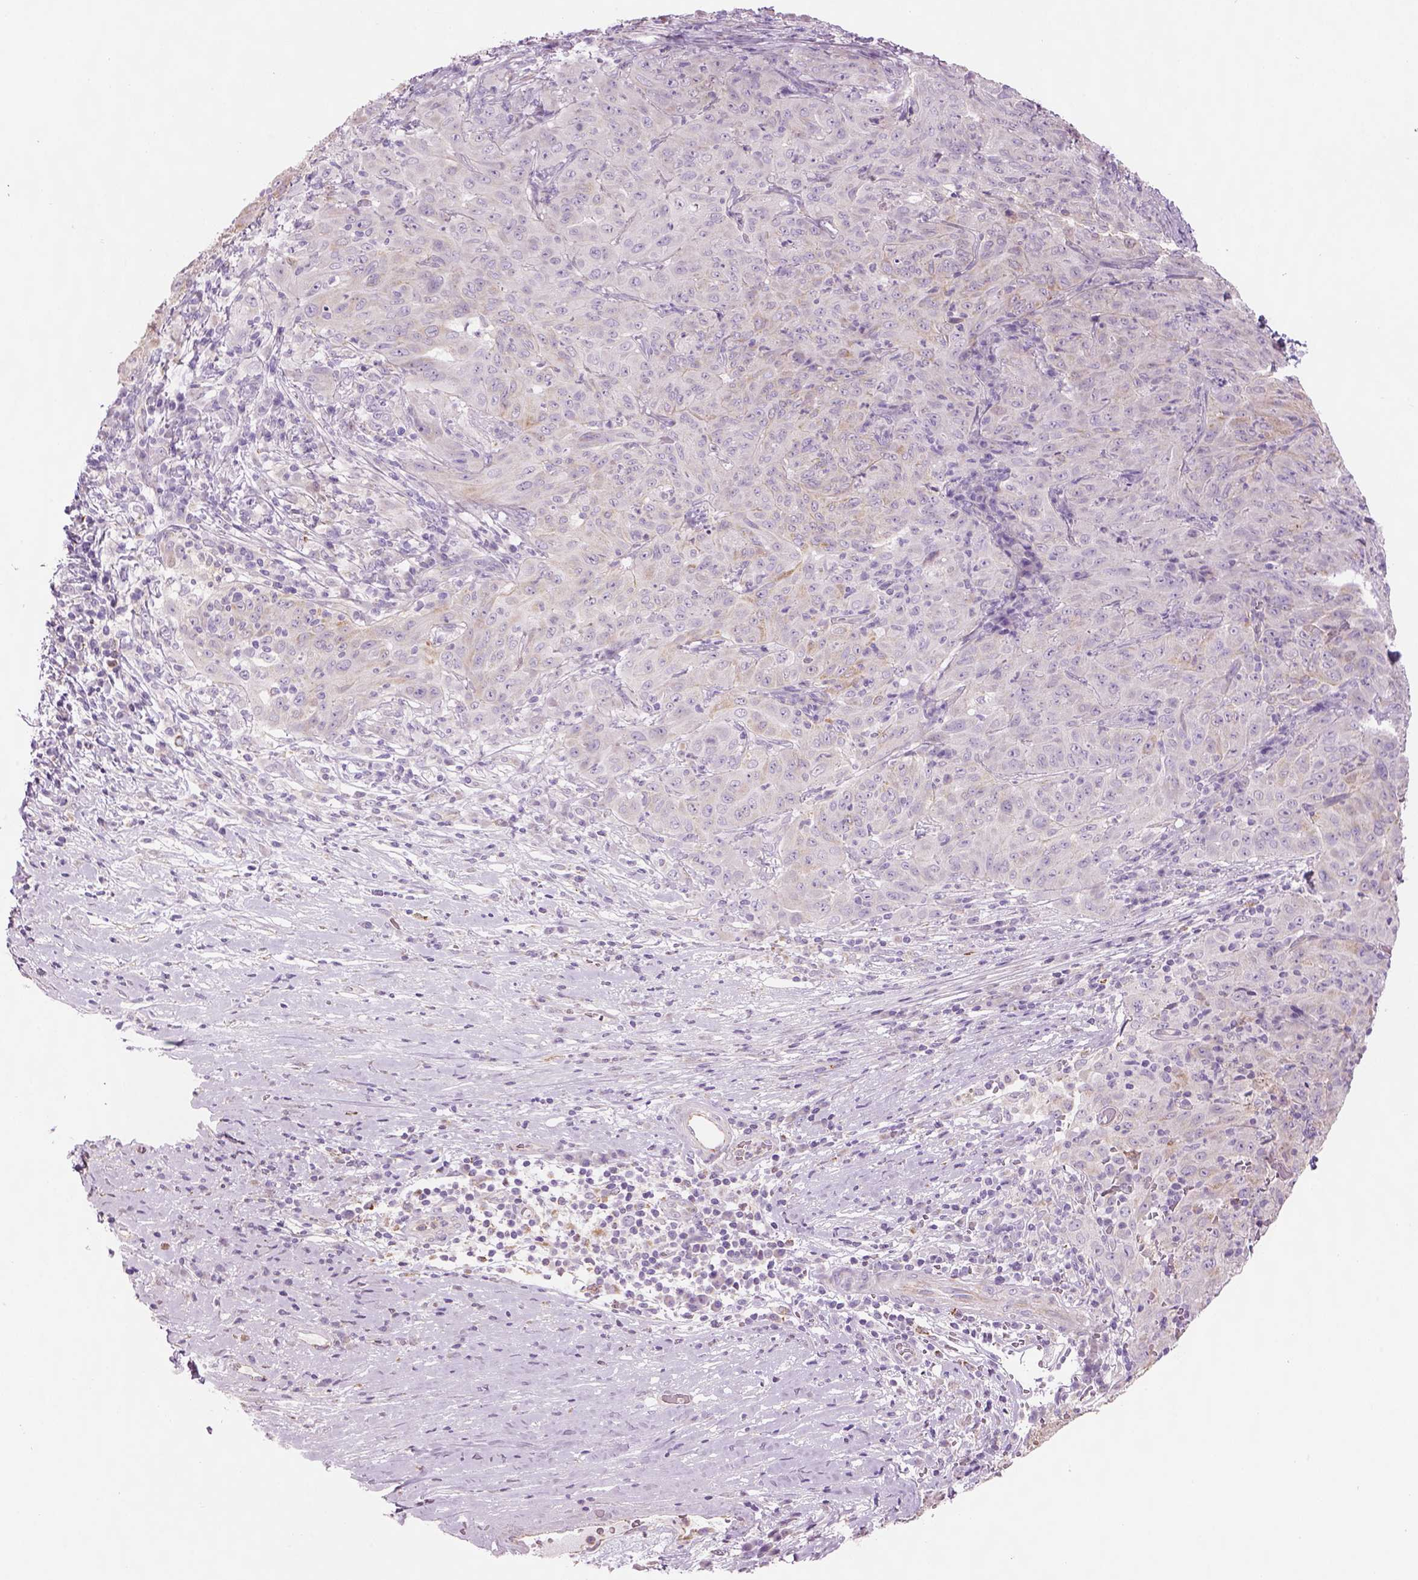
{"staining": {"intensity": "weak", "quantity": "25%-75%", "location": "cytoplasmic/membranous"}, "tissue": "pancreatic cancer", "cell_type": "Tumor cells", "image_type": "cancer", "snomed": [{"axis": "morphology", "description": "Adenocarcinoma, NOS"}, {"axis": "topography", "description": "Pancreas"}], "caption": "Adenocarcinoma (pancreatic) stained with DAB (3,3'-diaminobenzidine) IHC displays low levels of weak cytoplasmic/membranous positivity in about 25%-75% of tumor cells. Using DAB (brown) and hematoxylin (blue) stains, captured at high magnification using brightfield microscopy.", "gene": "IFT52", "patient": {"sex": "male", "age": 63}}